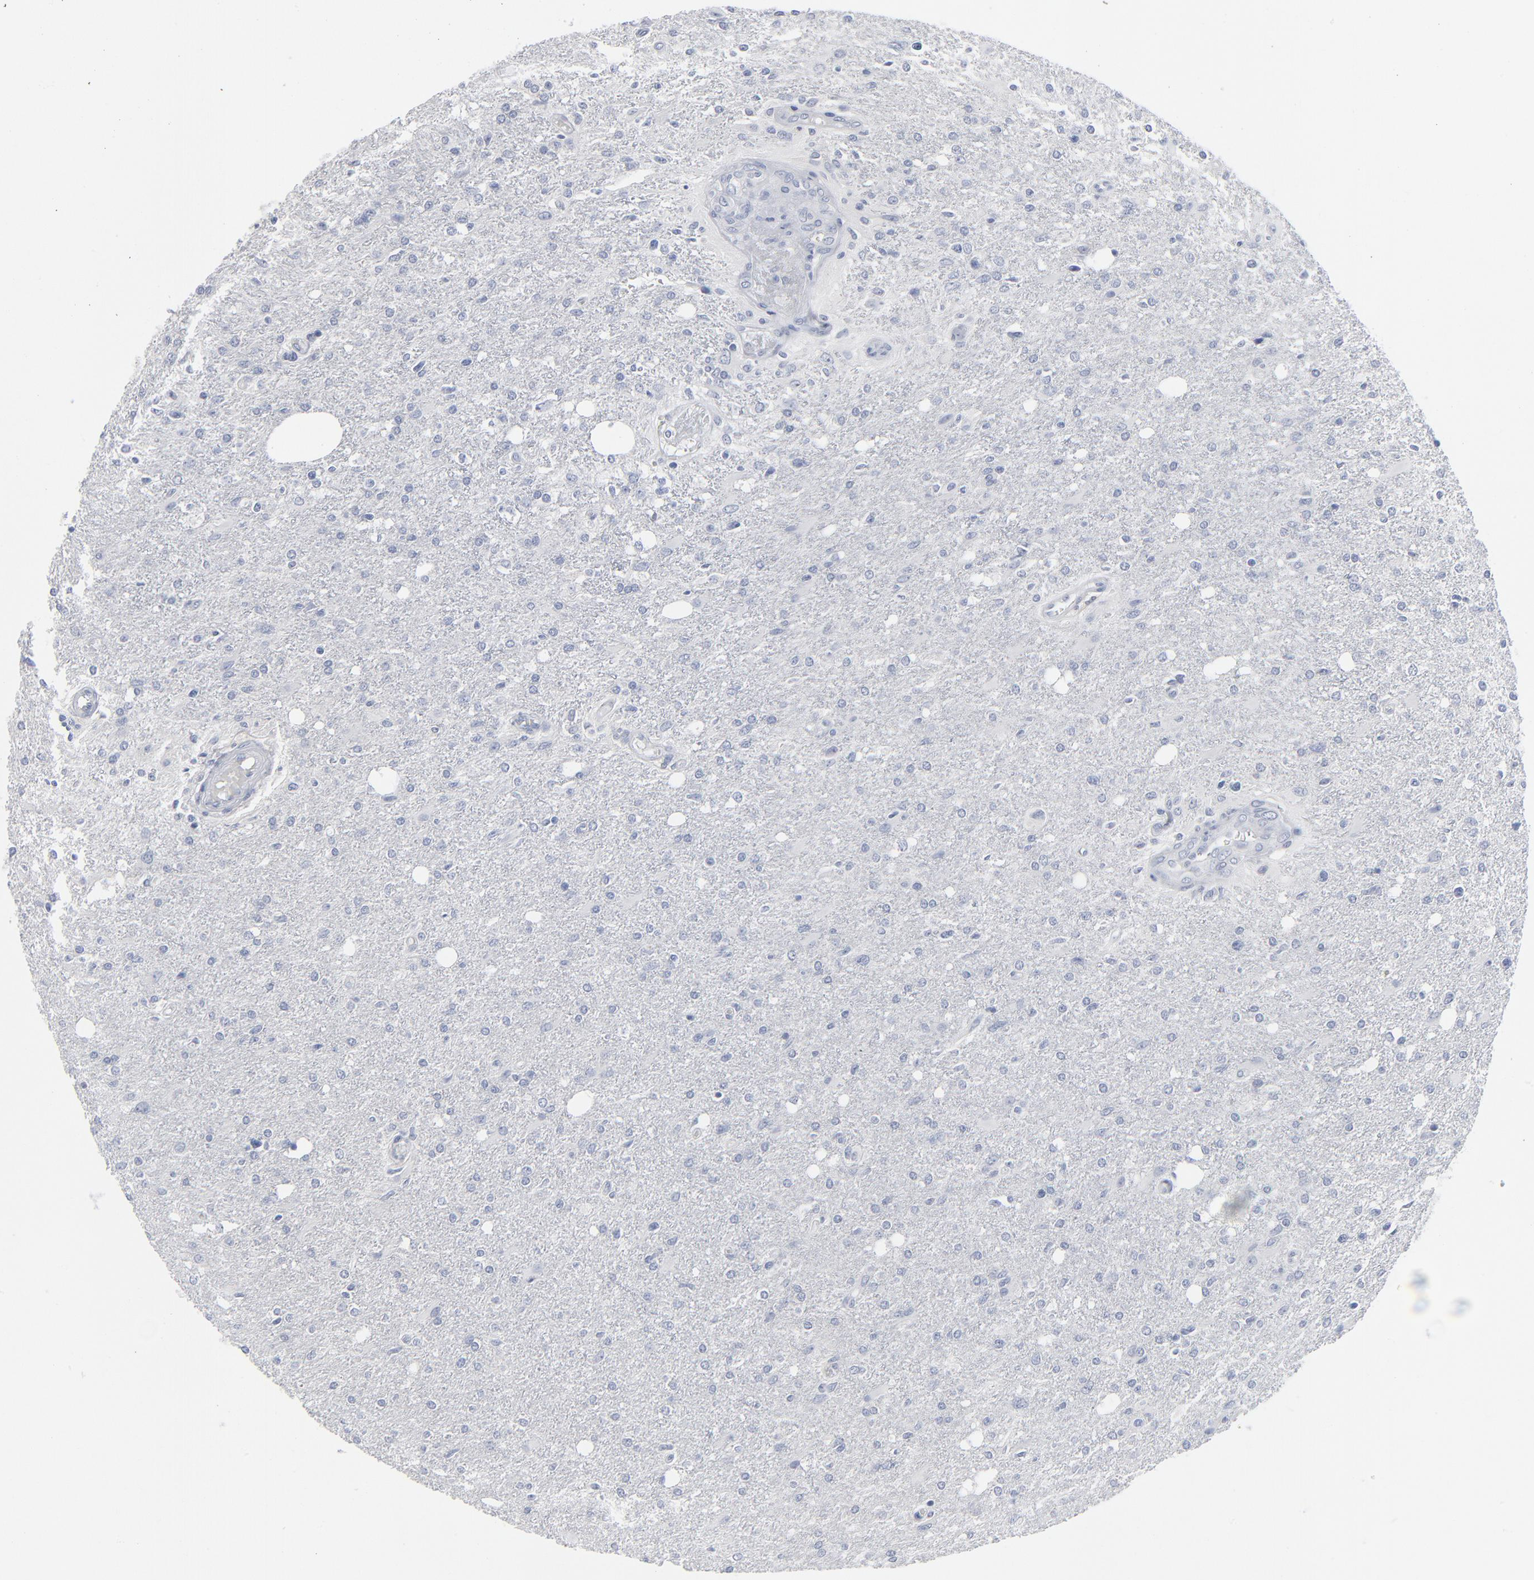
{"staining": {"intensity": "negative", "quantity": "none", "location": "none"}, "tissue": "glioma", "cell_type": "Tumor cells", "image_type": "cancer", "snomed": [{"axis": "morphology", "description": "Glioma, malignant, High grade"}, {"axis": "topography", "description": "Cerebral cortex"}], "caption": "The immunohistochemistry photomicrograph has no significant positivity in tumor cells of malignant glioma (high-grade) tissue.", "gene": "PAGE1", "patient": {"sex": "male", "age": 76}}